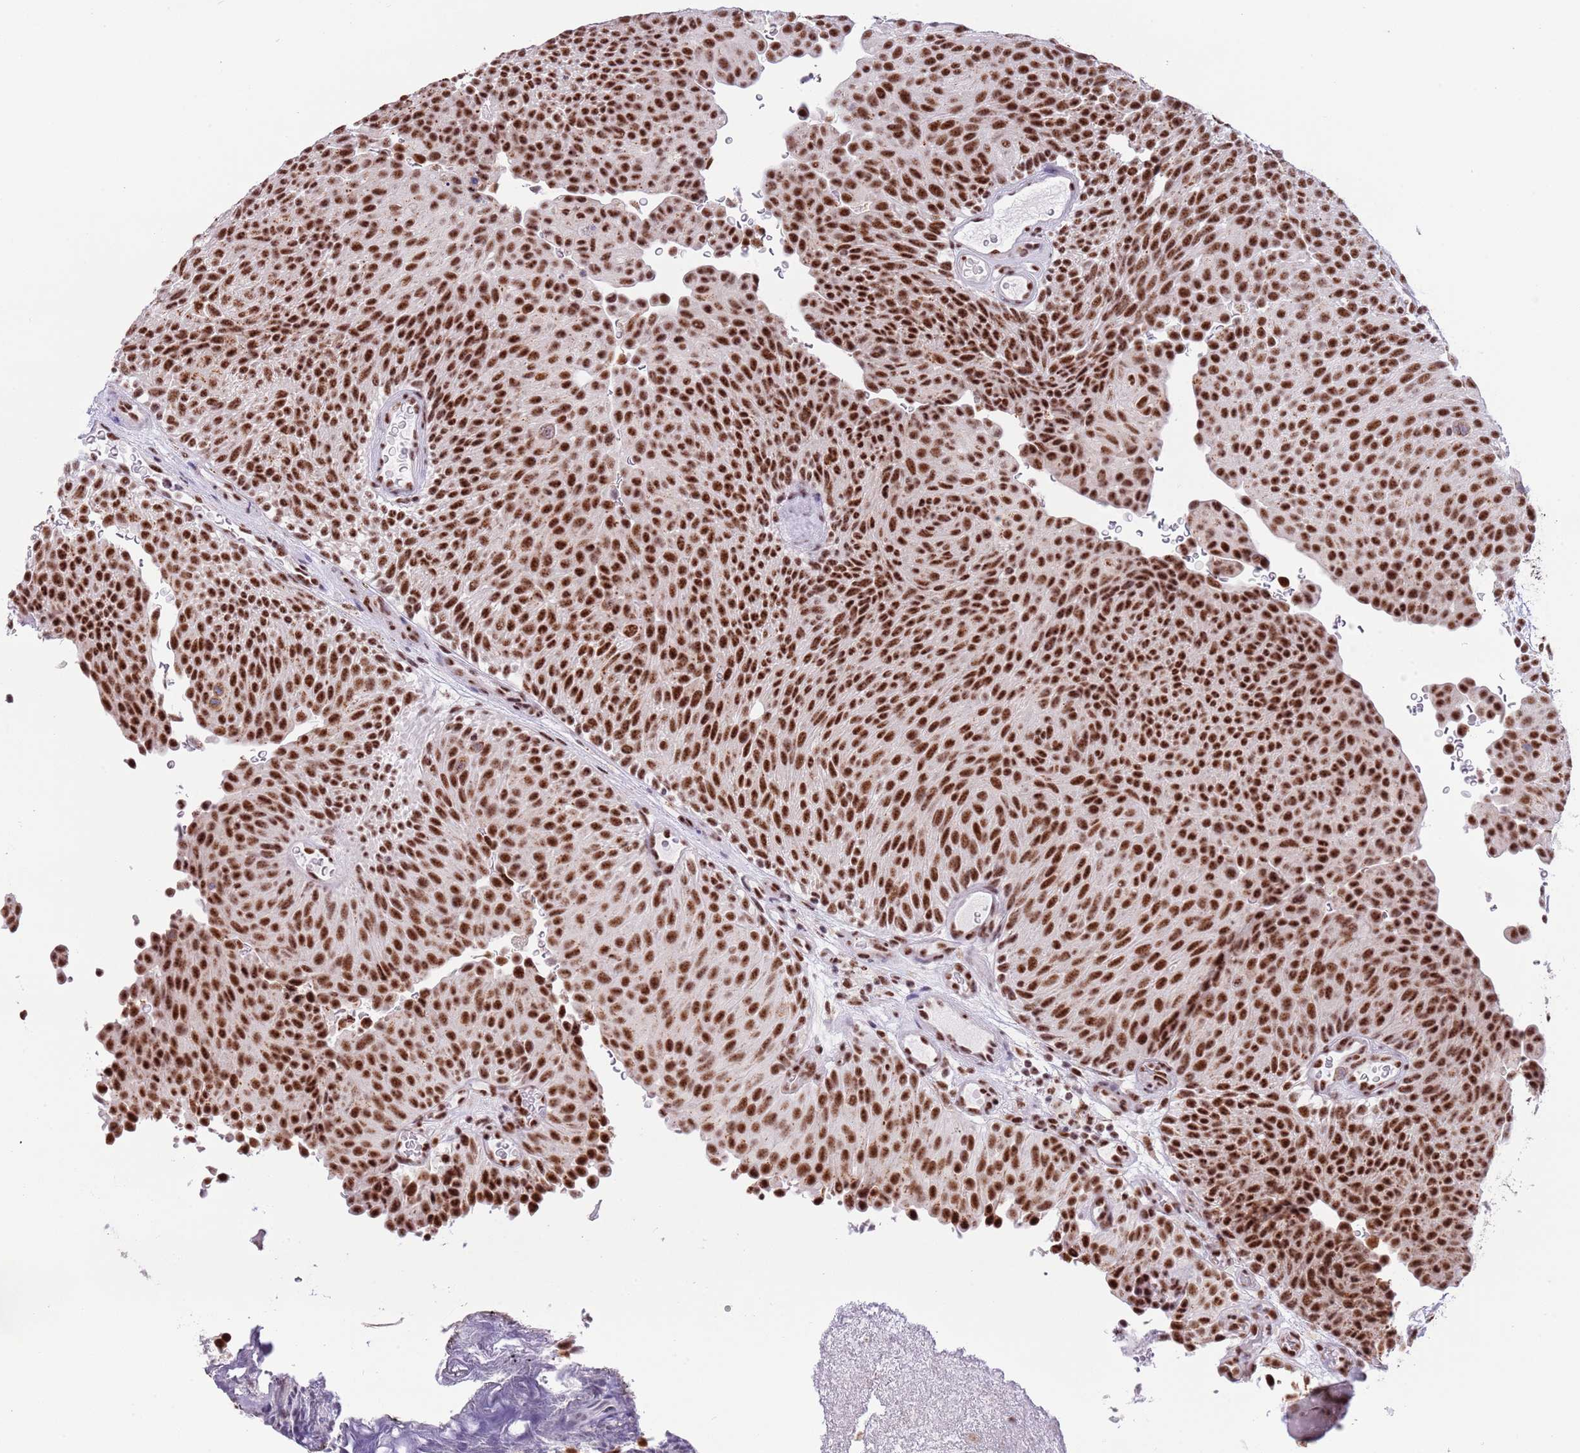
{"staining": {"intensity": "strong", "quantity": ">75%", "location": "nuclear"}, "tissue": "urothelial cancer", "cell_type": "Tumor cells", "image_type": "cancer", "snomed": [{"axis": "morphology", "description": "Urothelial carcinoma, Low grade"}, {"axis": "topography", "description": "Urinary bladder"}], "caption": "This is a micrograph of immunohistochemistry staining of urothelial cancer, which shows strong expression in the nuclear of tumor cells.", "gene": "SF3A2", "patient": {"sex": "male", "age": 78}}